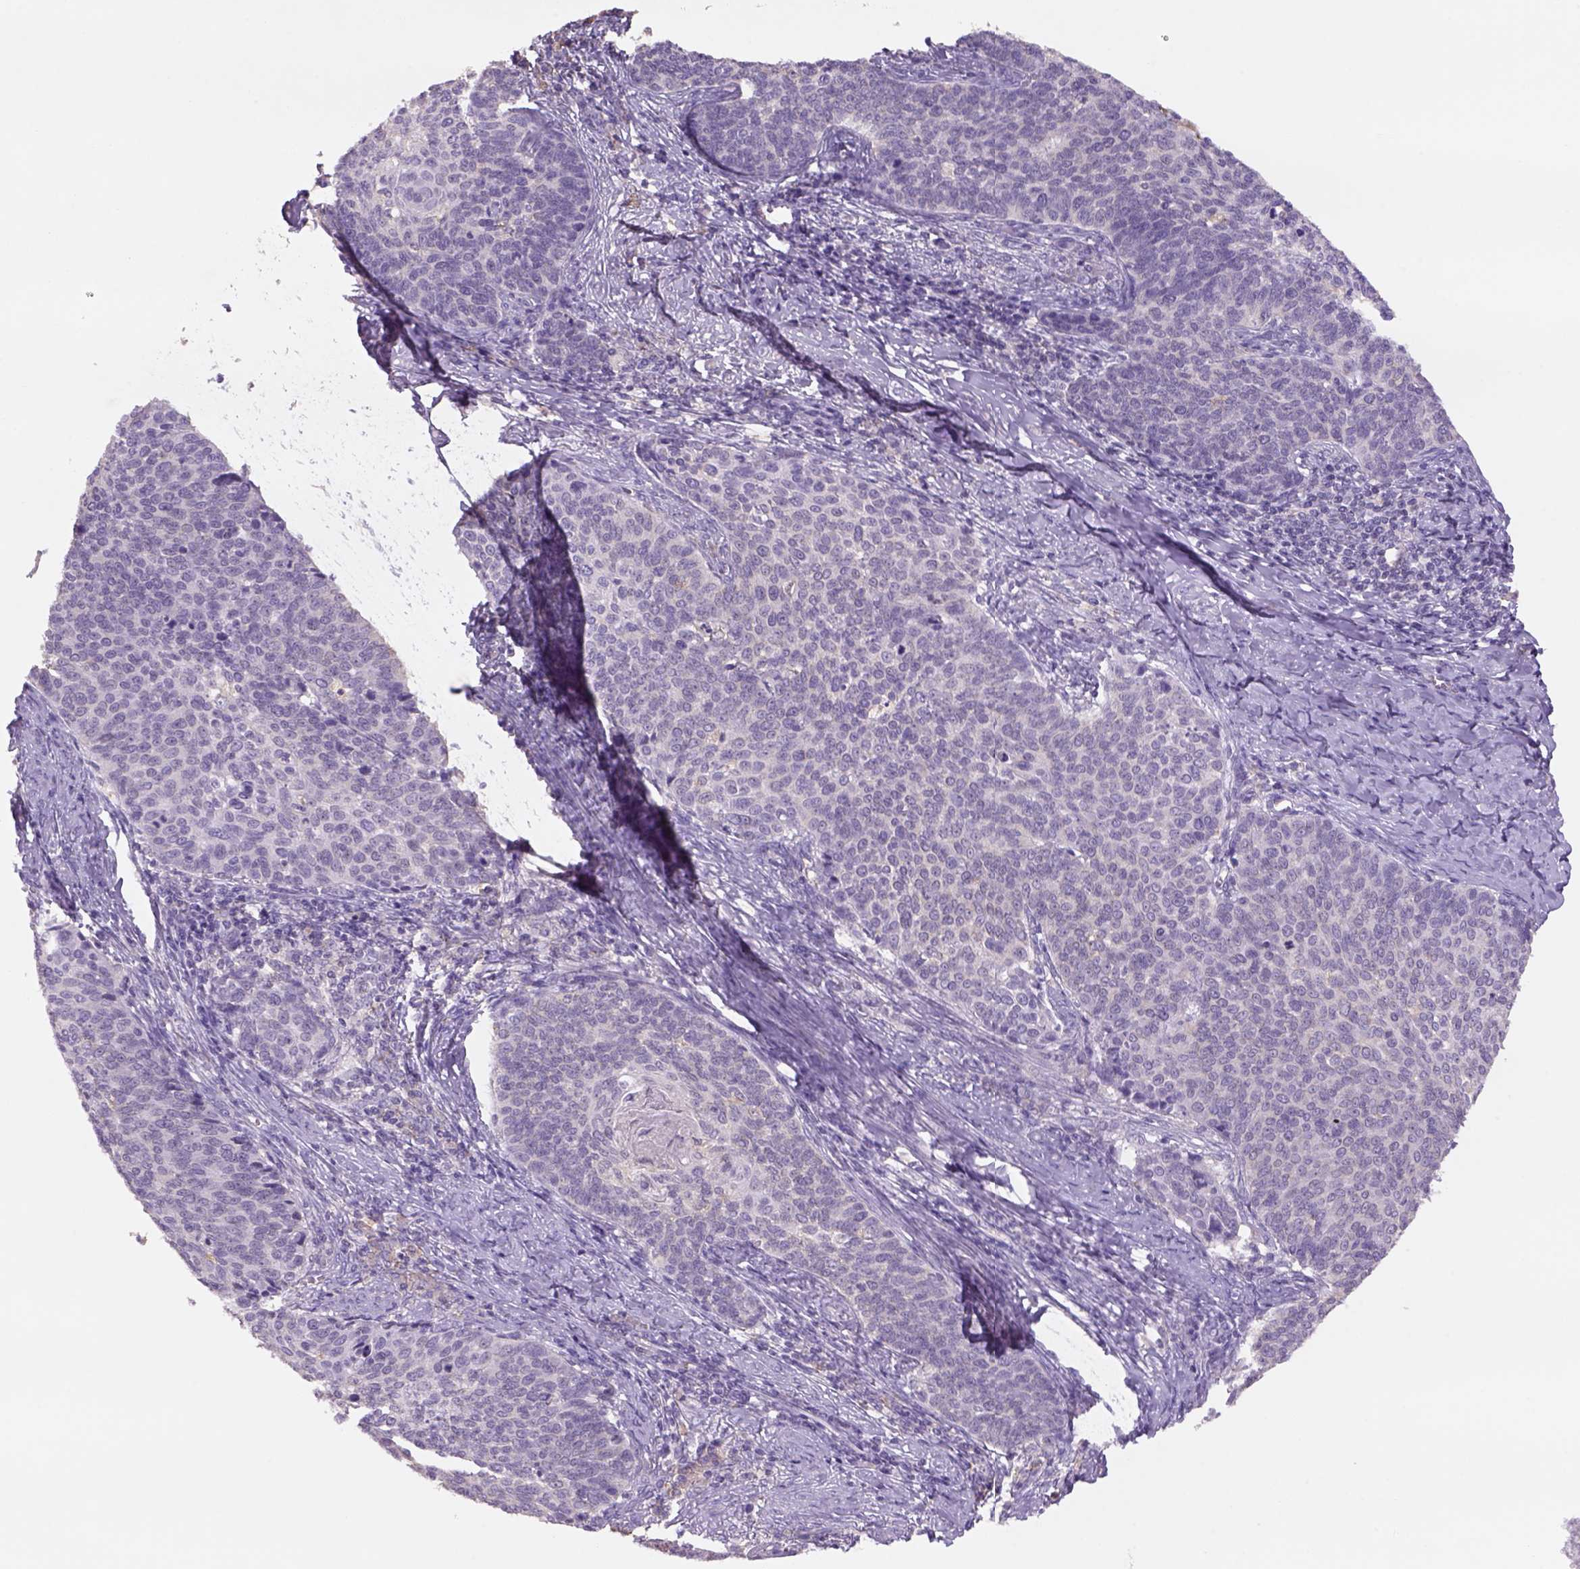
{"staining": {"intensity": "weak", "quantity": "25%-75%", "location": "cytoplasmic/membranous"}, "tissue": "cervical cancer", "cell_type": "Tumor cells", "image_type": "cancer", "snomed": [{"axis": "morphology", "description": "Normal tissue, NOS"}, {"axis": "morphology", "description": "Squamous cell carcinoma, NOS"}, {"axis": "topography", "description": "Cervix"}], "caption": "Weak cytoplasmic/membranous staining for a protein is present in about 25%-75% of tumor cells of cervical squamous cell carcinoma using immunohistochemistry (IHC).", "gene": "NAALAD2", "patient": {"sex": "female", "age": 39}}